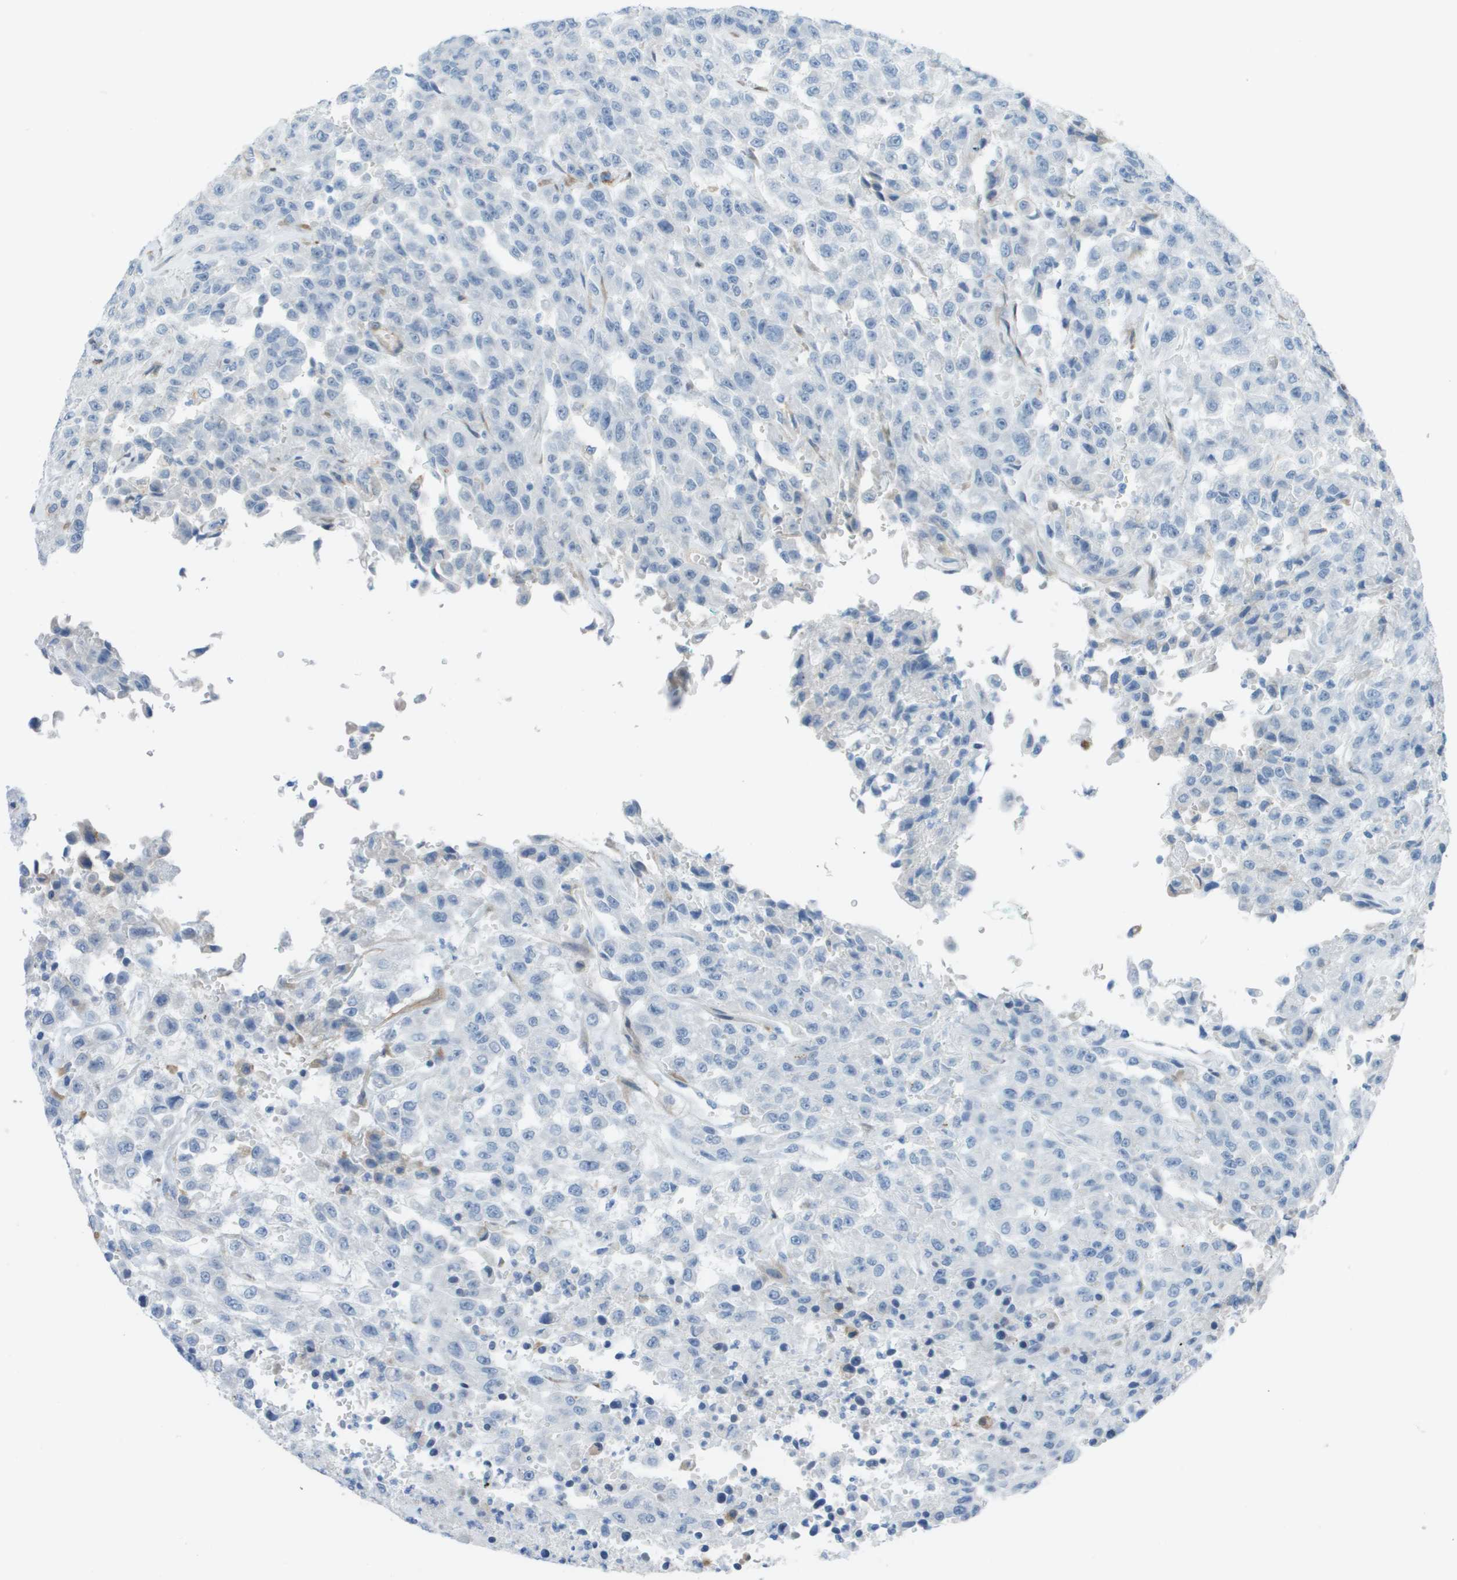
{"staining": {"intensity": "negative", "quantity": "none", "location": "none"}, "tissue": "urothelial cancer", "cell_type": "Tumor cells", "image_type": "cancer", "snomed": [{"axis": "morphology", "description": "Urothelial carcinoma, High grade"}, {"axis": "topography", "description": "Urinary bladder"}], "caption": "High magnification brightfield microscopy of urothelial cancer stained with DAB (brown) and counterstained with hematoxylin (blue): tumor cells show no significant expression.", "gene": "ZBTB43", "patient": {"sex": "male", "age": 46}}